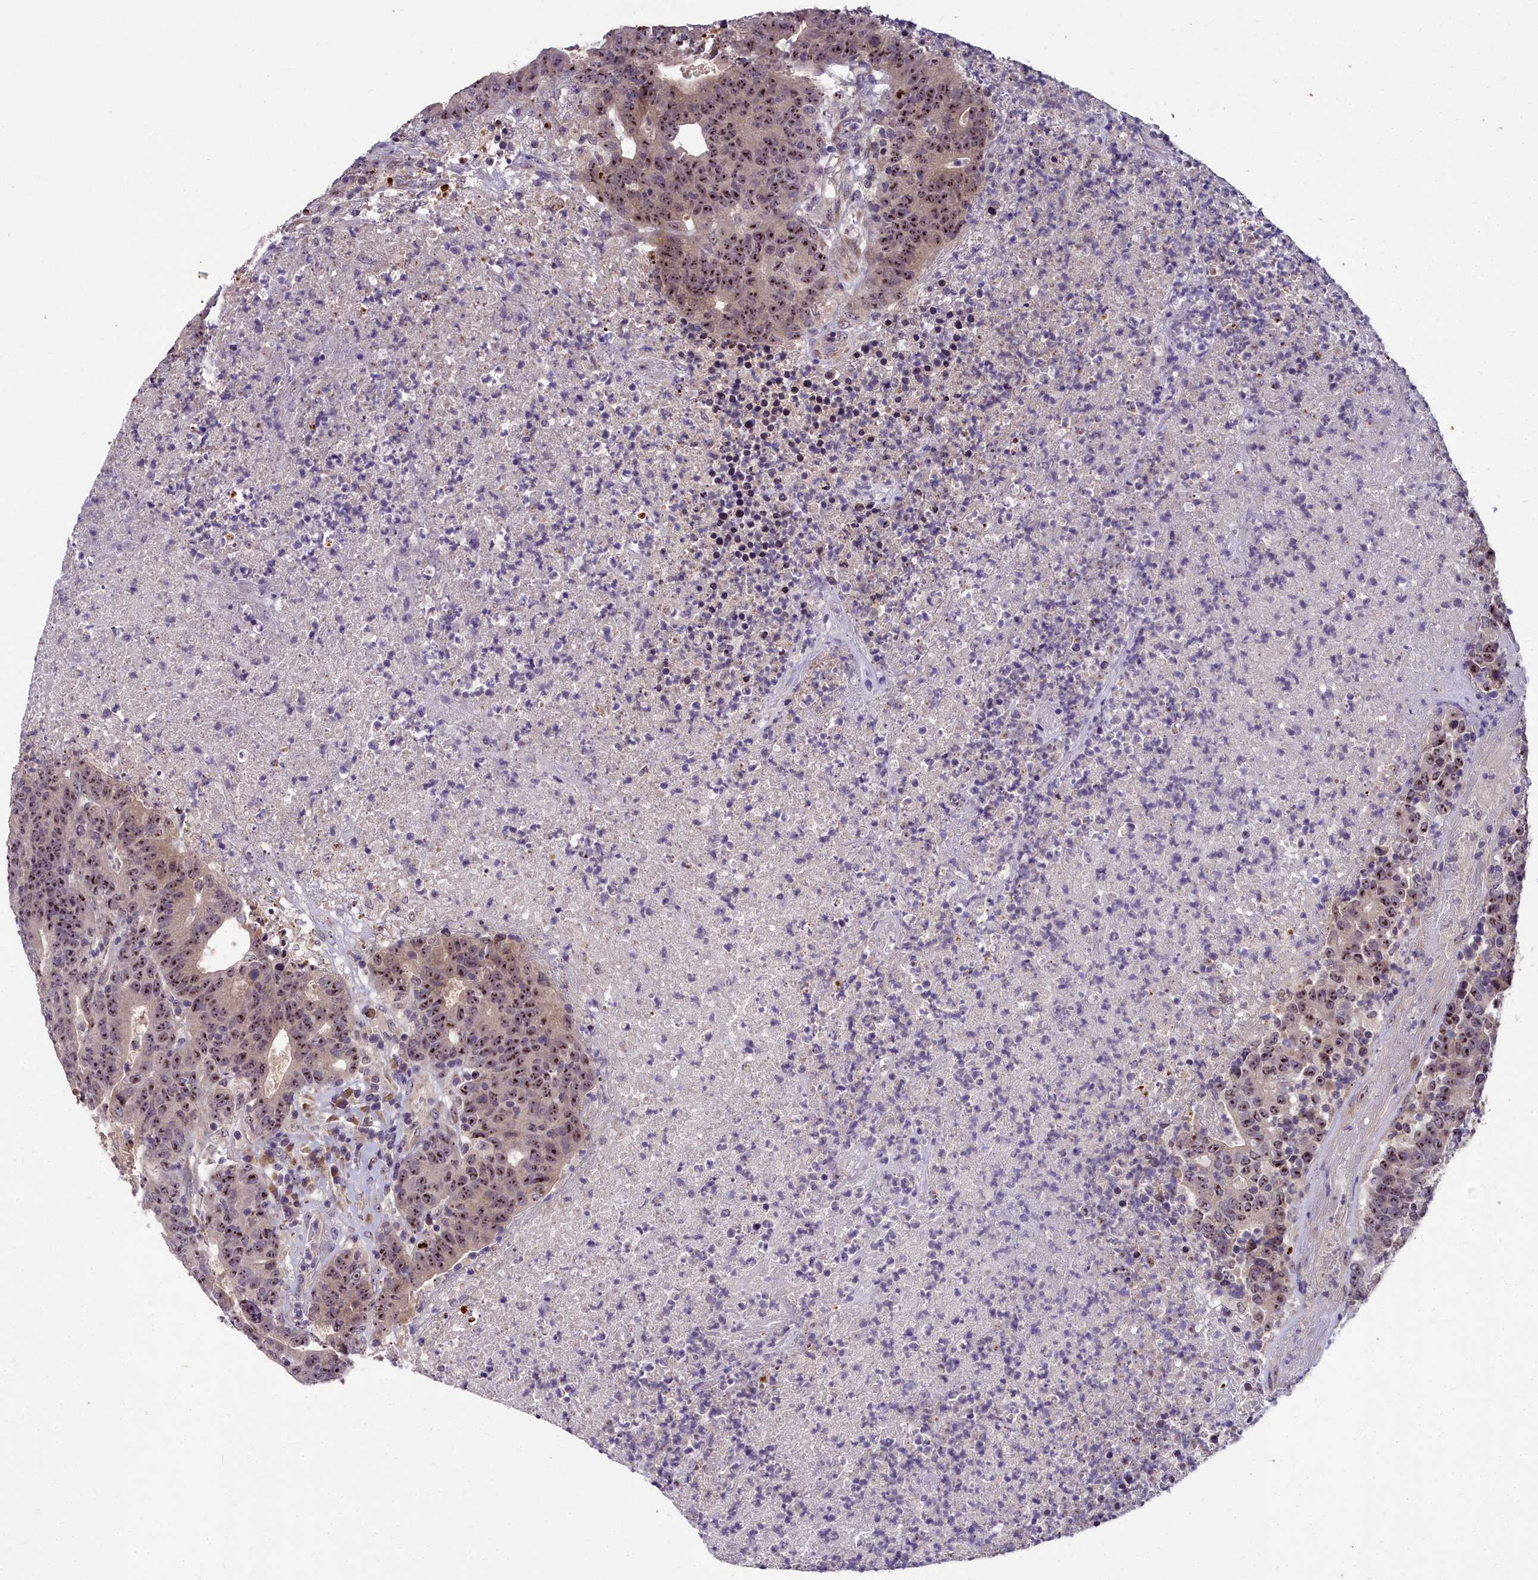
{"staining": {"intensity": "moderate", "quantity": ">75%", "location": "cytoplasmic/membranous,nuclear"}, "tissue": "colorectal cancer", "cell_type": "Tumor cells", "image_type": "cancer", "snomed": [{"axis": "morphology", "description": "Adenocarcinoma, NOS"}, {"axis": "topography", "description": "Colon"}], "caption": "Protein expression analysis of human adenocarcinoma (colorectal) reveals moderate cytoplasmic/membranous and nuclear staining in about >75% of tumor cells.", "gene": "ZNF333", "patient": {"sex": "female", "age": 75}}